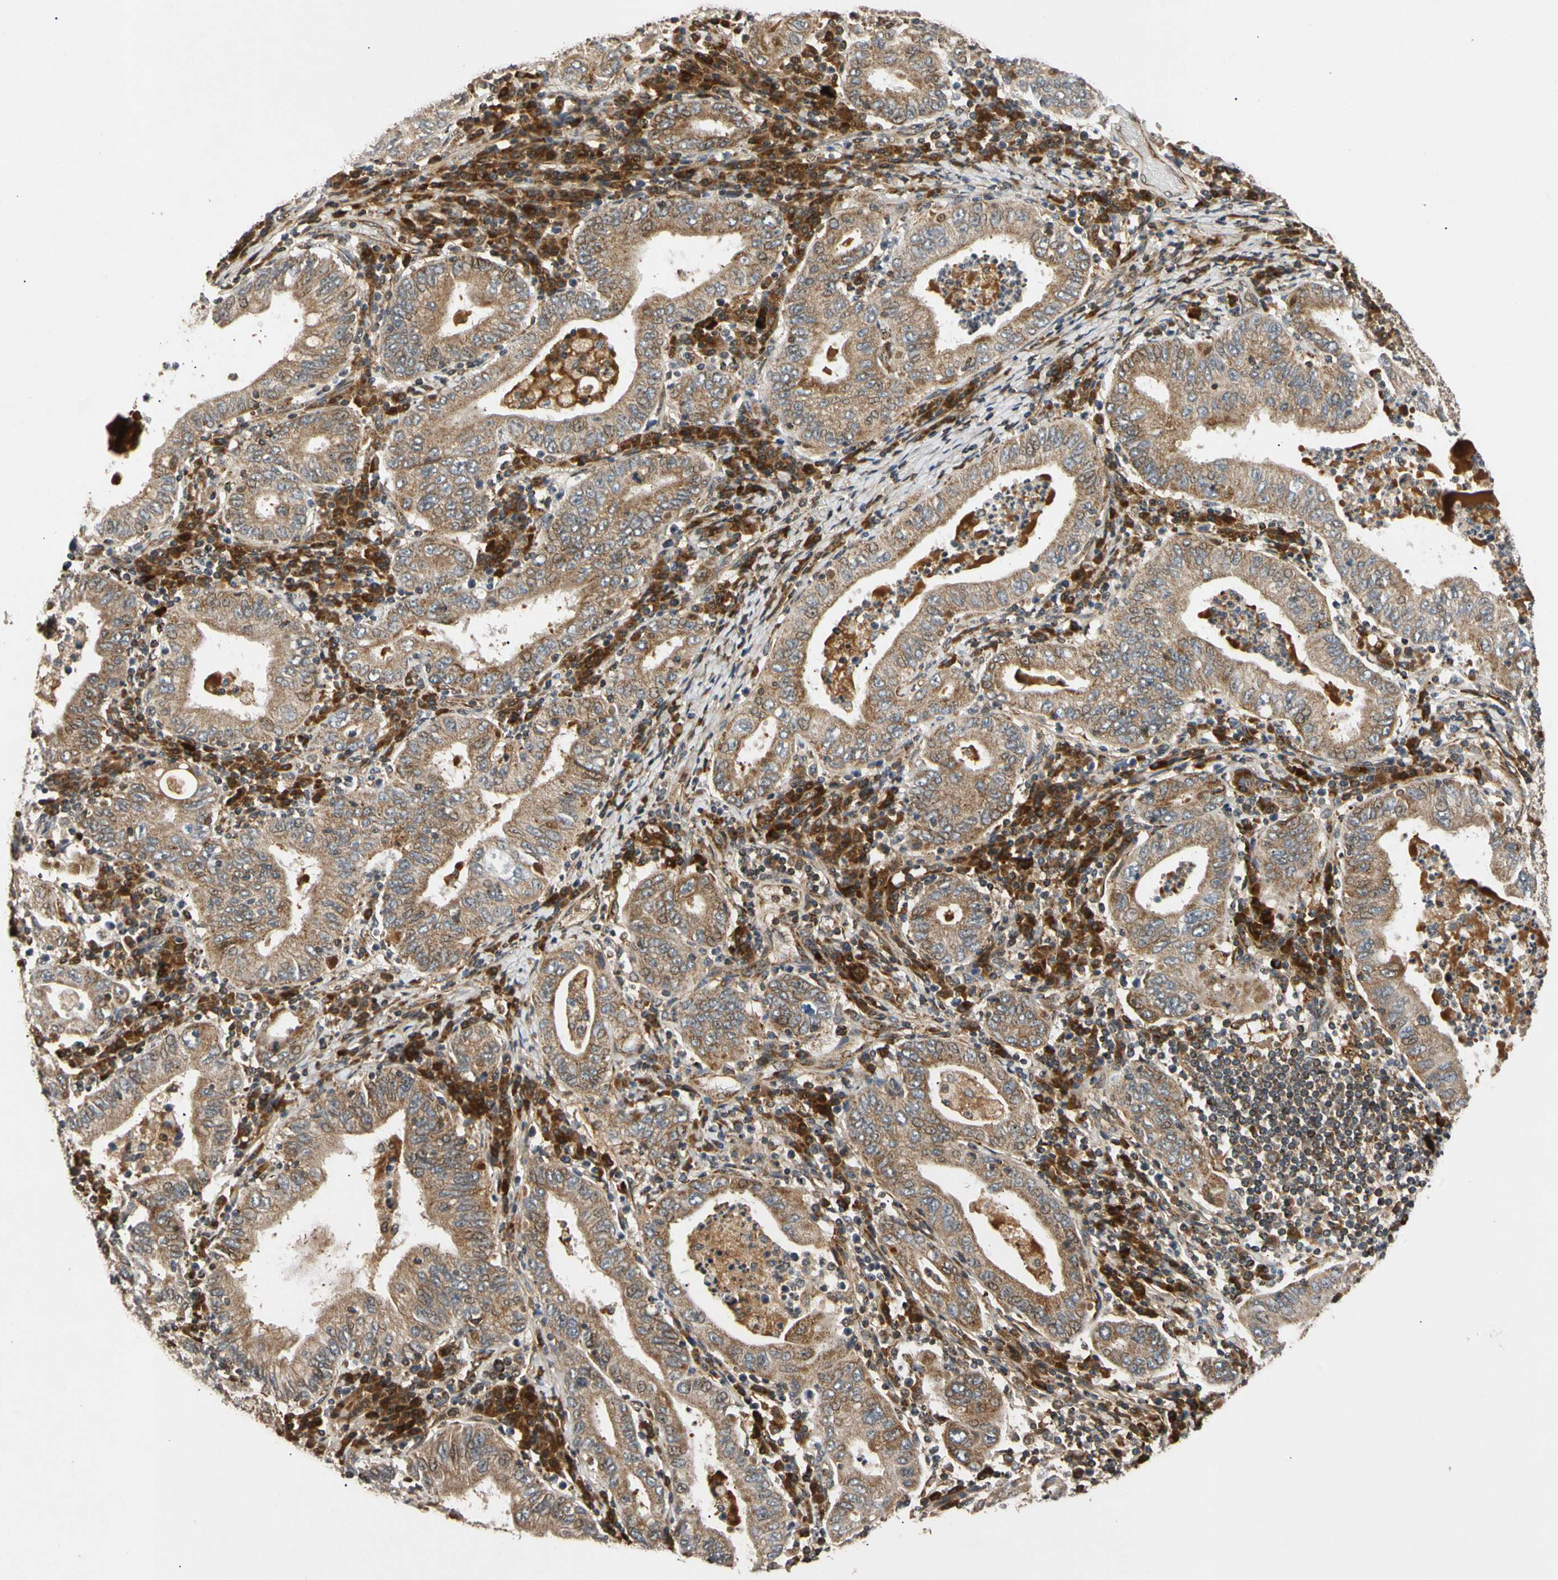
{"staining": {"intensity": "moderate", "quantity": ">75%", "location": "cytoplasmic/membranous"}, "tissue": "stomach cancer", "cell_type": "Tumor cells", "image_type": "cancer", "snomed": [{"axis": "morphology", "description": "Normal tissue, NOS"}, {"axis": "morphology", "description": "Adenocarcinoma, NOS"}, {"axis": "topography", "description": "Esophagus"}, {"axis": "topography", "description": "Stomach, upper"}, {"axis": "topography", "description": "Peripheral nerve tissue"}], "caption": "Protein staining exhibits moderate cytoplasmic/membranous positivity in about >75% of tumor cells in stomach cancer (adenocarcinoma).", "gene": "MRPS22", "patient": {"sex": "male", "age": 62}}